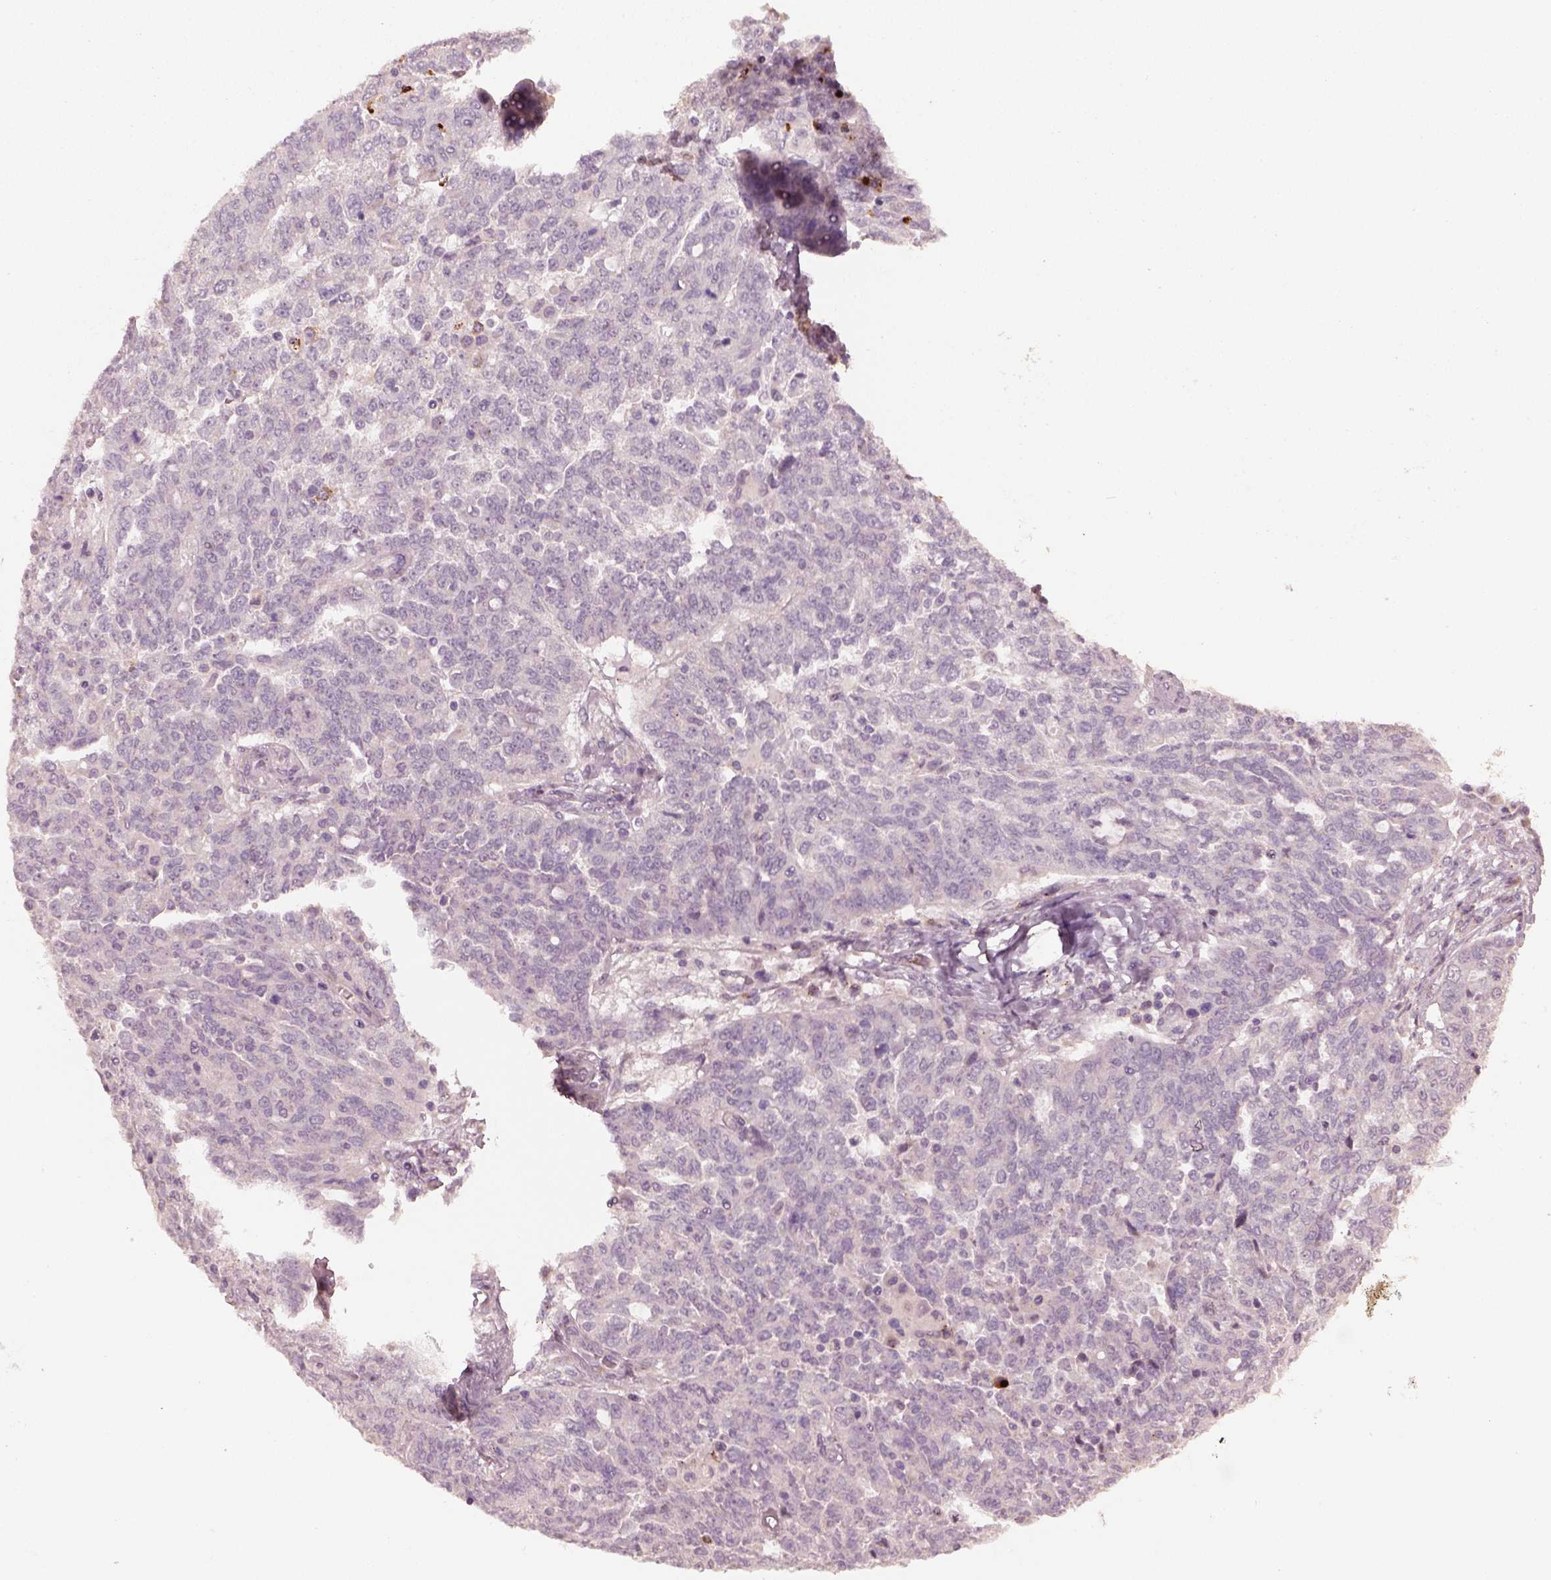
{"staining": {"intensity": "negative", "quantity": "none", "location": "none"}, "tissue": "ovarian cancer", "cell_type": "Tumor cells", "image_type": "cancer", "snomed": [{"axis": "morphology", "description": "Cystadenocarcinoma, serous, NOS"}, {"axis": "topography", "description": "Ovary"}], "caption": "An image of ovarian cancer (serous cystadenocarcinoma) stained for a protein exhibits no brown staining in tumor cells. (Stains: DAB immunohistochemistry with hematoxylin counter stain, Microscopy: brightfield microscopy at high magnification).", "gene": "RUFY3", "patient": {"sex": "female", "age": 67}}